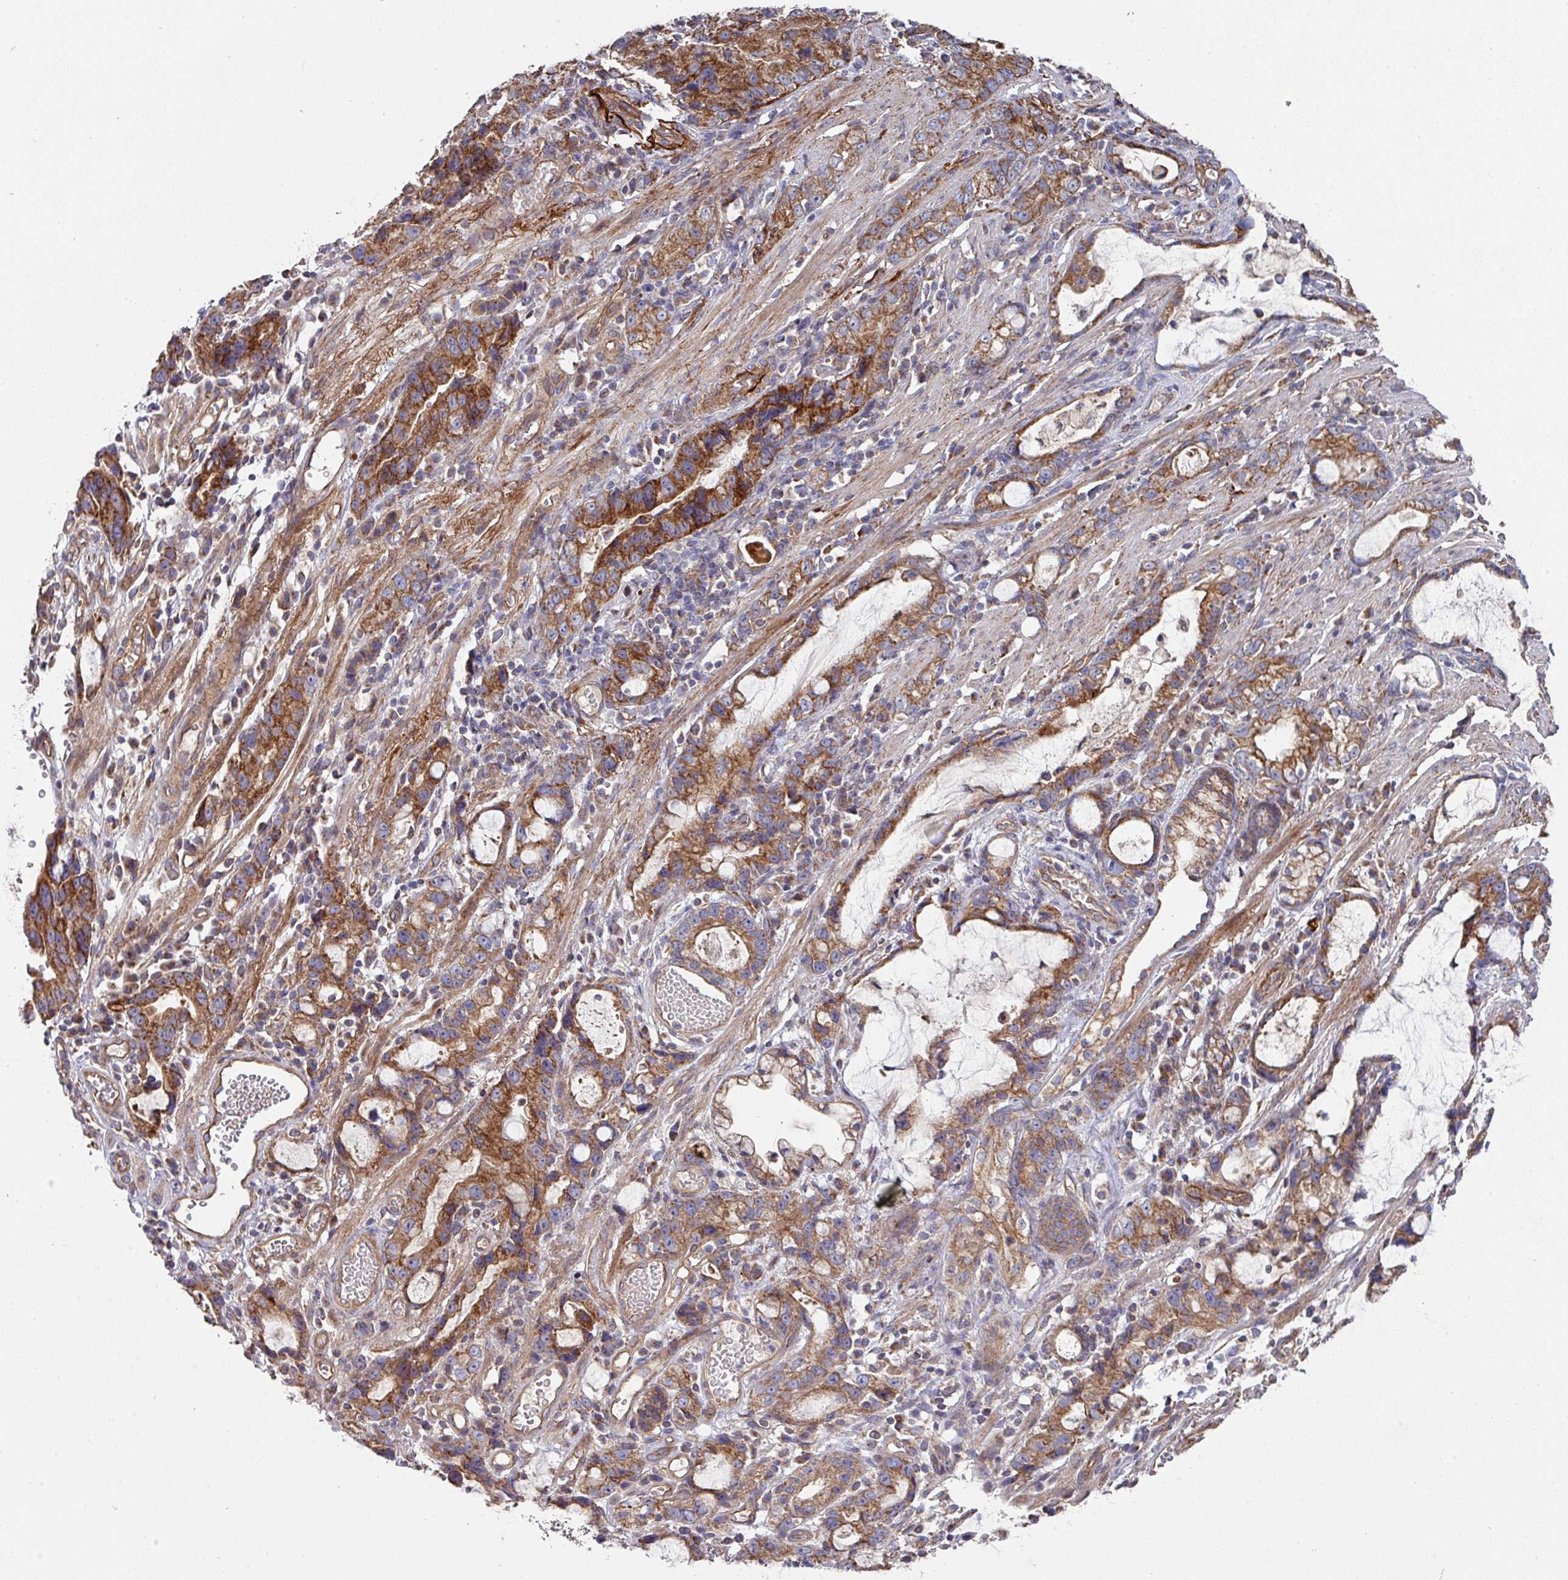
{"staining": {"intensity": "strong", "quantity": ">75%", "location": "cytoplasmic/membranous"}, "tissue": "stomach cancer", "cell_type": "Tumor cells", "image_type": "cancer", "snomed": [{"axis": "morphology", "description": "Adenocarcinoma, NOS"}, {"axis": "topography", "description": "Stomach"}], "caption": "Protein staining by immunohistochemistry displays strong cytoplasmic/membranous staining in about >75% of tumor cells in stomach cancer (adenocarcinoma). The protein is shown in brown color, while the nuclei are stained blue.", "gene": "DCAF12L2", "patient": {"sex": "male", "age": 55}}